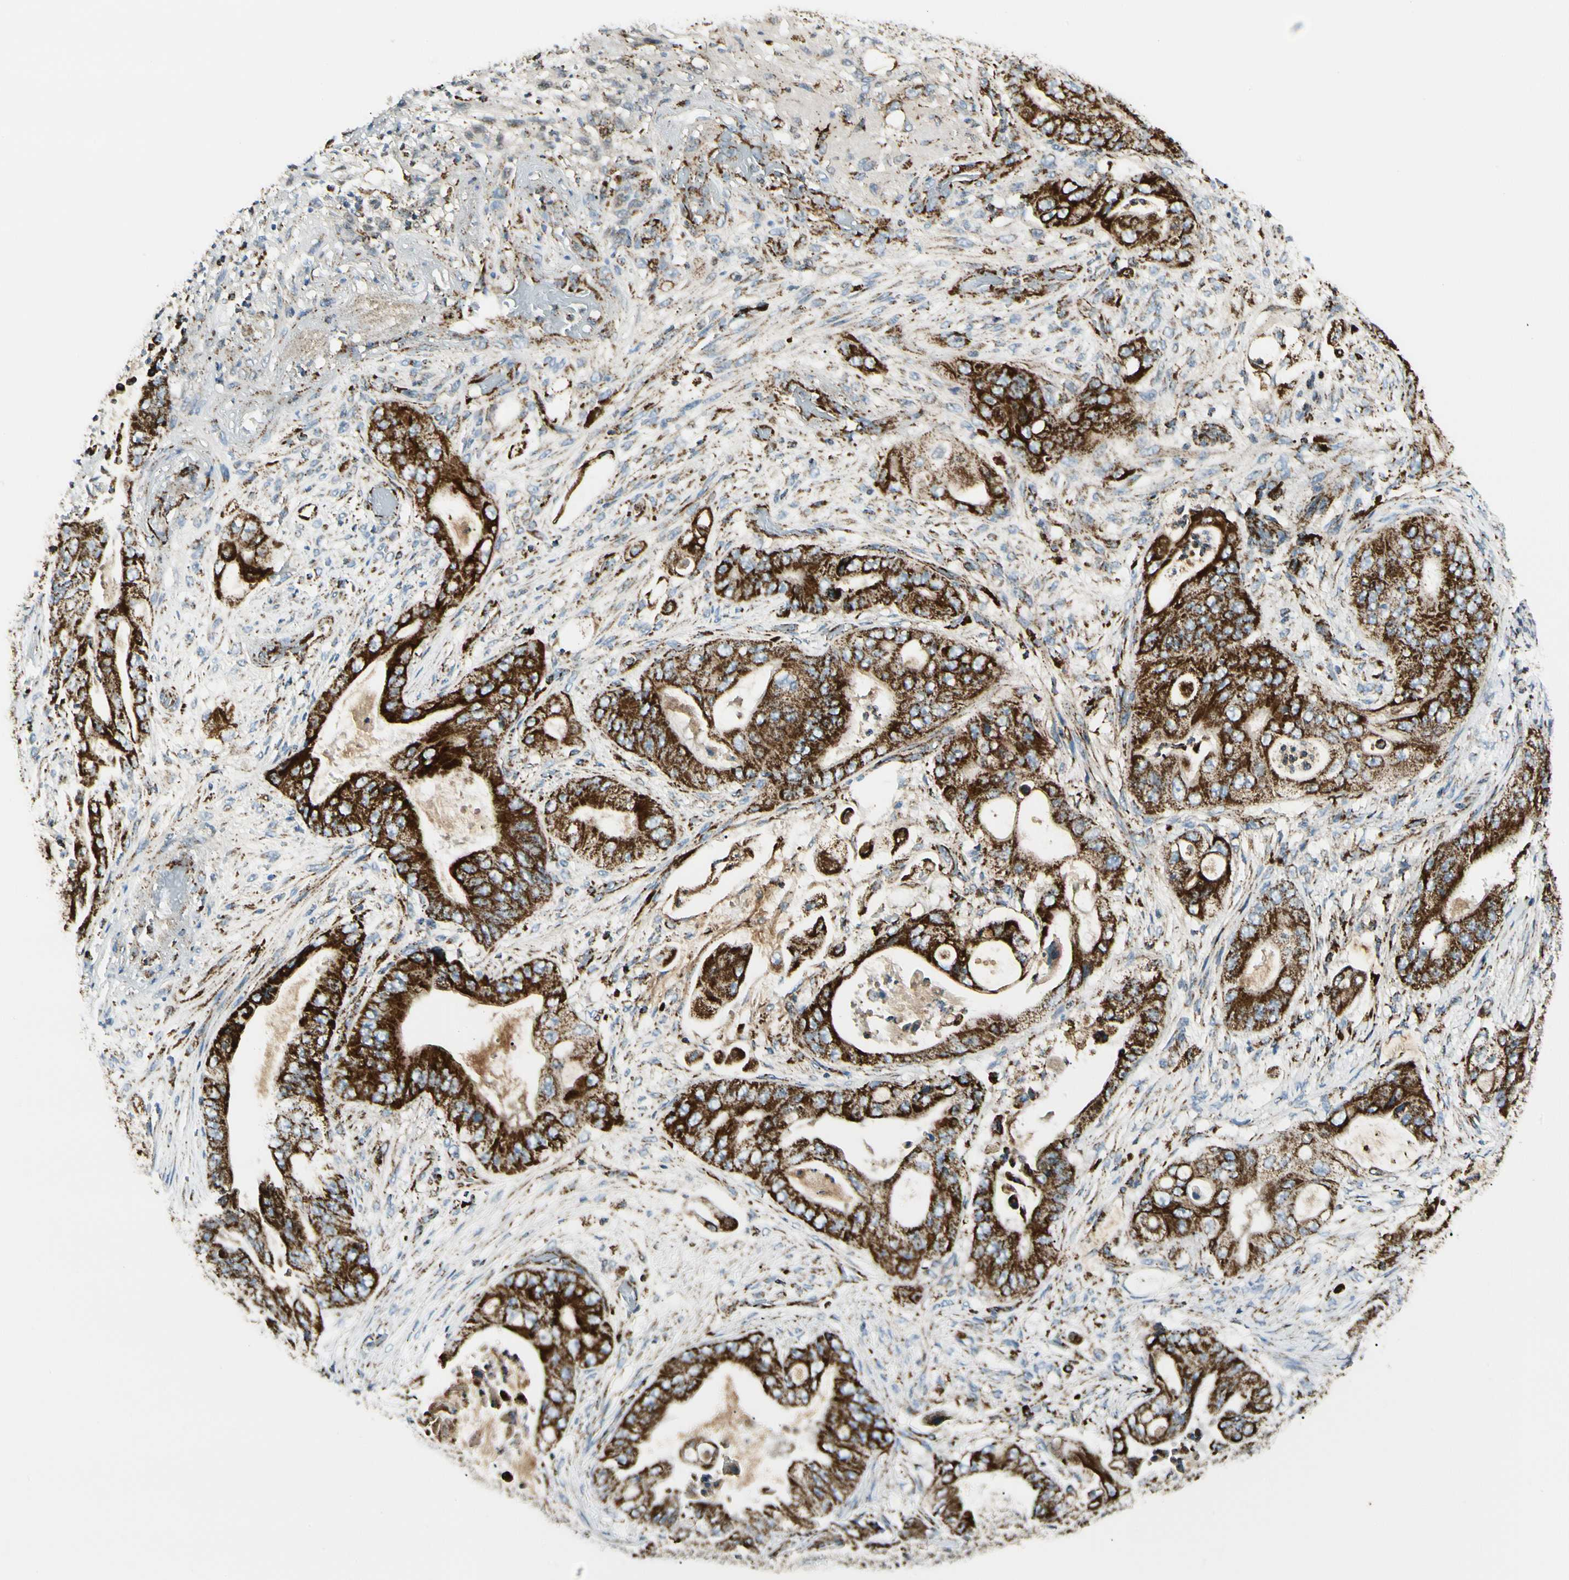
{"staining": {"intensity": "strong", "quantity": ">75%", "location": "cytoplasmic/membranous"}, "tissue": "stomach cancer", "cell_type": "Tumor cells", "image_type": "cancer", "snomed": [{"axis": "morphology", "description": "Adenocarcinoma, NOS"}, {"axis": "topography", "description": "Stomach"}], "caption": "Immunohistochemistry staining of adenocarcinoma (stomach), which reveals high levels of strong cytoplasmic/membranous positivity in approximately >75% of tumor cells indicating strong cytoplasmic/membranous protein expression. The staining was performed using DAB (brown) for protein detection and nuclei were counterstained in hematoxylin (blue).", "gene": "ME2", "patient": {"sex": "female", "age": 73}}